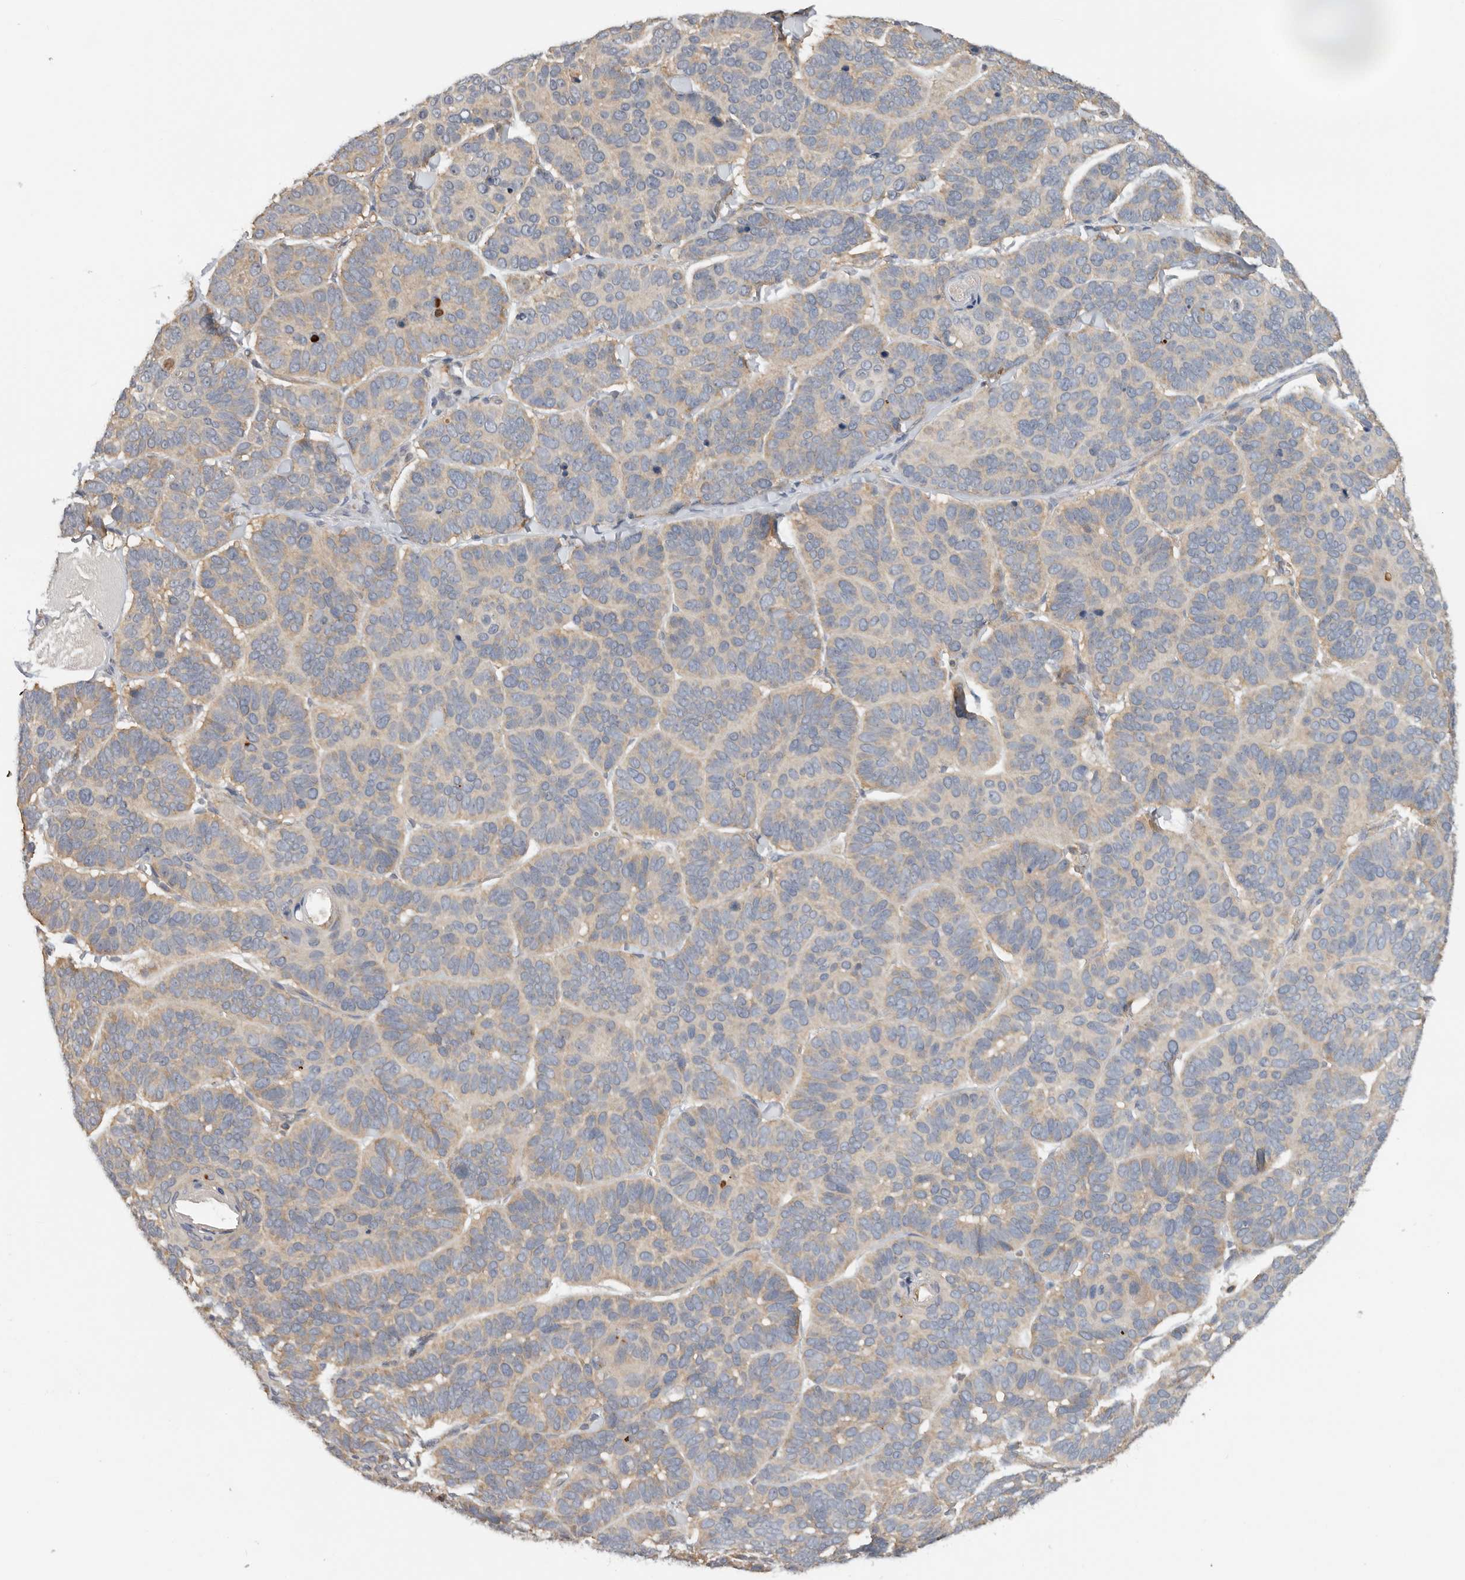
{"staining": {"intensity": "weak", "quantity": "<25%", "location": "cytoplasmic/membranous"}, "tissue": "skin cancer", "cell_type": "Tumor cells", "image_type": "cancer", "snomed": [{"axis": "morphology", "description": "Basal cell carcinoma"}, {"axis": "topography", "description": "Skin"}], "caption": "A histopathology image of skin basal cell carcinoma stained for a protein exhibits no brown staining in tumor cells. Brightfield microscopy of immunohistochemistry stained with DAB (3,3'-diaminobenzidine) (brown) and hematoxylin (blue), captured at high magnification.", "gene": "PPP1R42", "patient": {"sex": "male", "age": 62}}